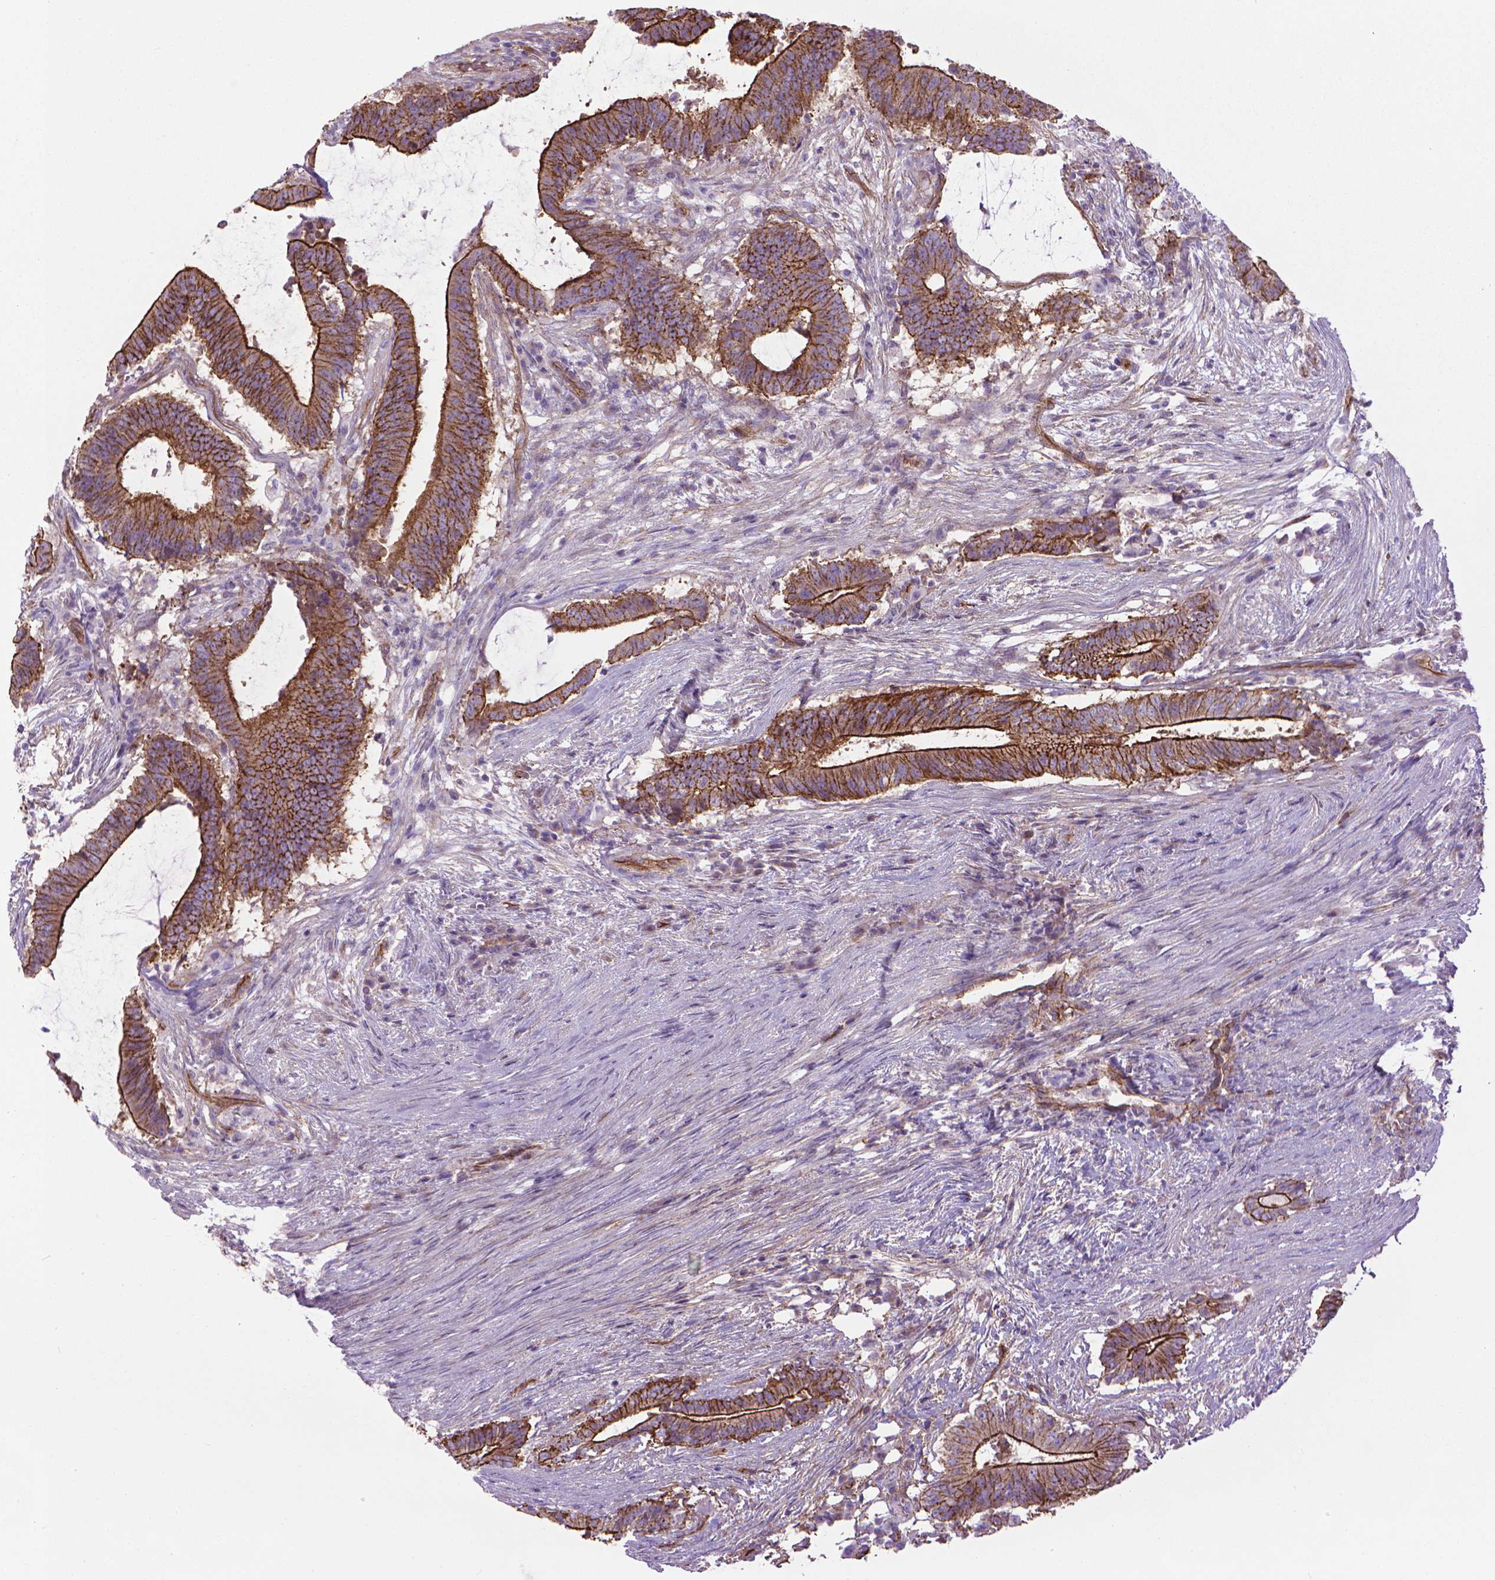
{"staining": {"intensity": "strong", "quantity": ">75%", "location": "cytoplasmic/membranous"}, "tissue": "colorectal cancer", "cell_type": "Tumor cells", "image_type": "cancer", "snomed": [{"axis": "morphology", "description": "Adenocarcinoma, NOS"}, {"axis": "topography", "description": "Colon"}], "caption": "Colorectal cancer tissue demonstrates strong cytoplasmic/membranous expression in about >75% of tumor cells, visualized by immunohistochemistry.", "gene": "TENT5A", "patient": {"sex": "female", "age": 43}}